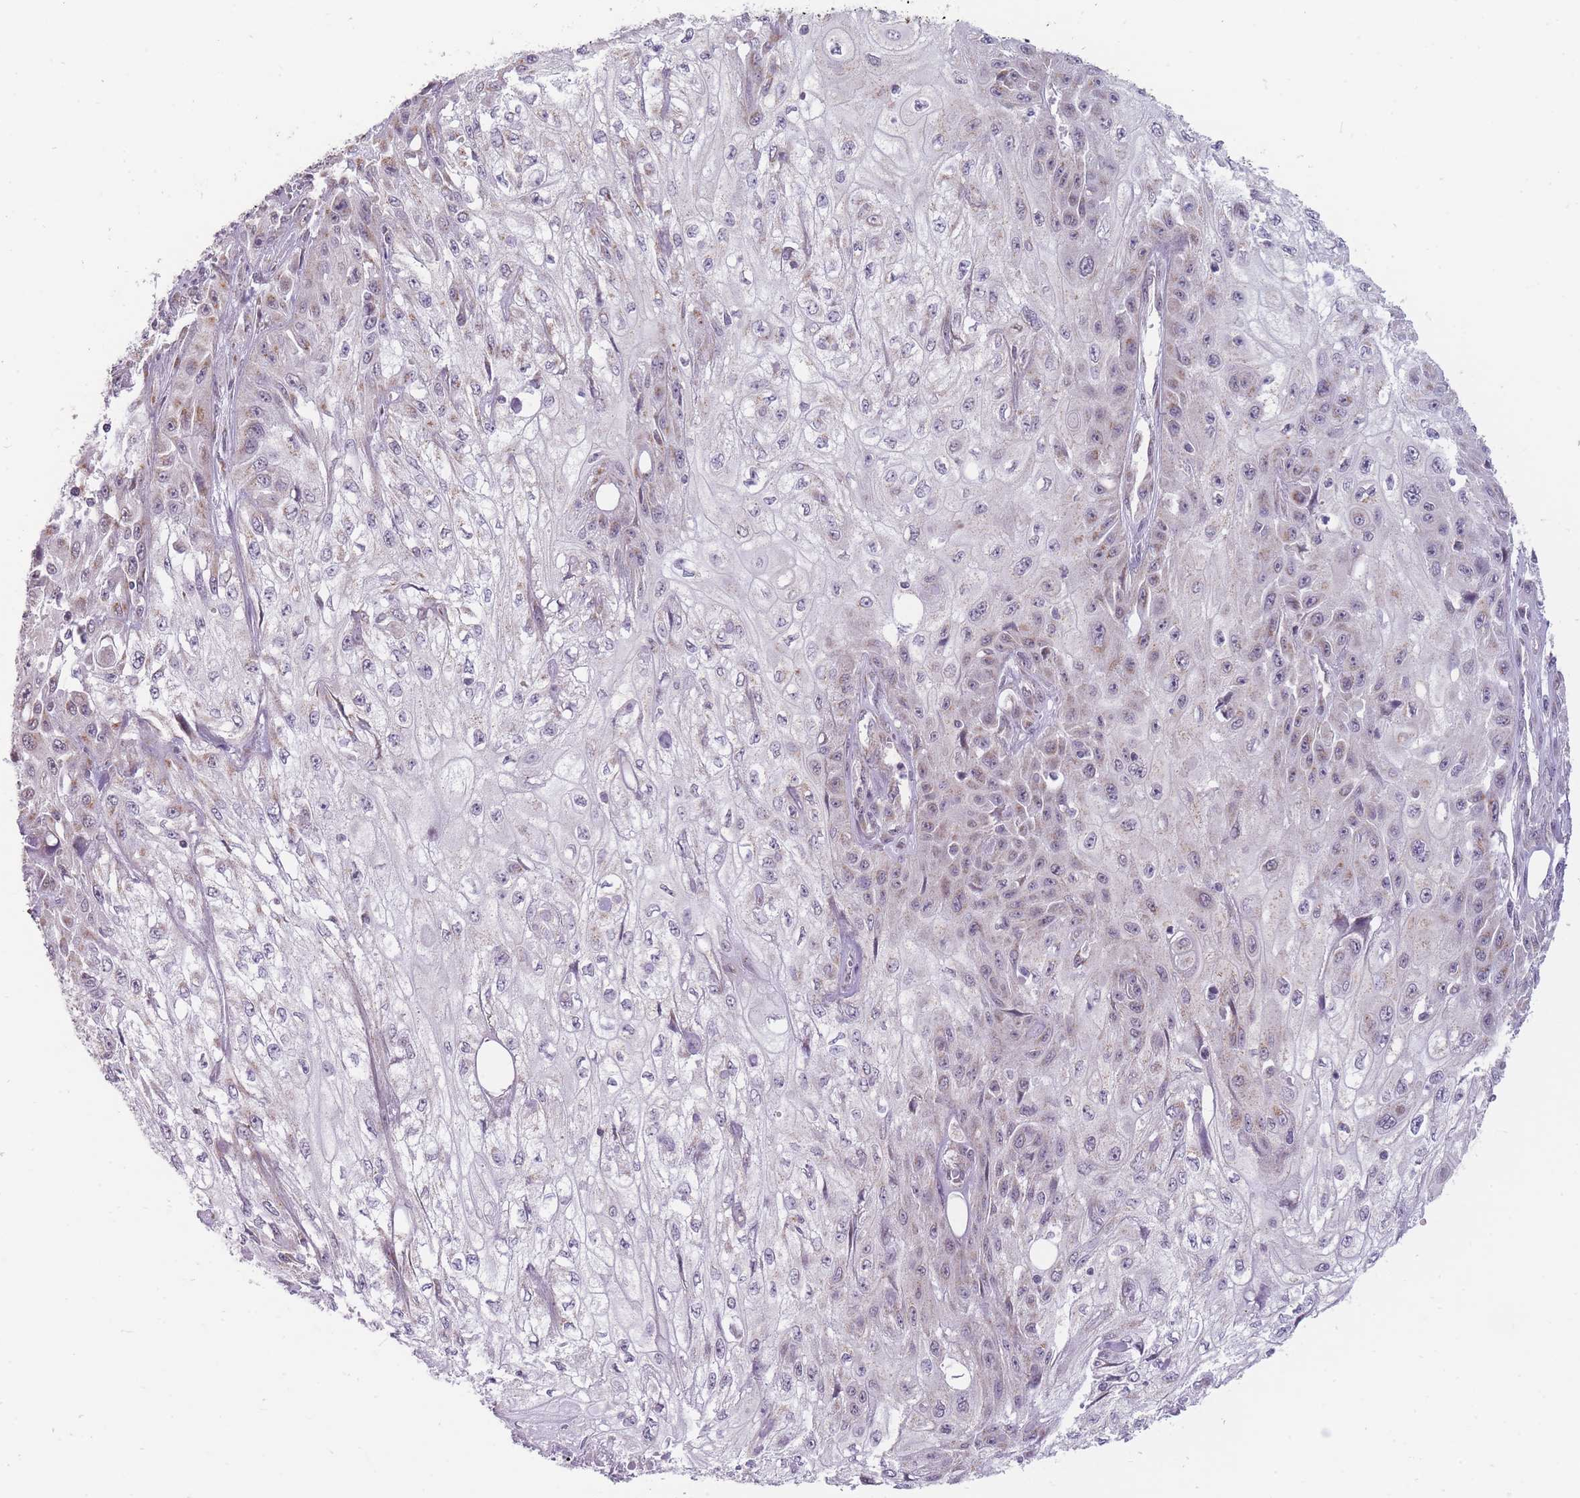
{"staining": {"intensity": "weak", "quantity": "<25%", "location": "cytoplasmic/membranous"}, "tissue": "skin cancer", "cell_type": "Tumor cells", "image_type": "cancer", "snomed": [{"axis": "morphology", "description": "Squamous cell carcinoma, NOS"}, {"axis": "morphology", "description": "Squamous cell carcinoma, metastatic, NOS"}, {"axis": "topography", "description": "Skin"}, {"axis": "topography", "description": "Lymph node"}], "caption": "Protein analysis of skin cancer displays no significant expression in tumor cells. (Immunohistochemistry (ihc), brightfield microscopy, high magnification).", "gene": "NELL1", "patient": {"sex": "male", "age": 75}}